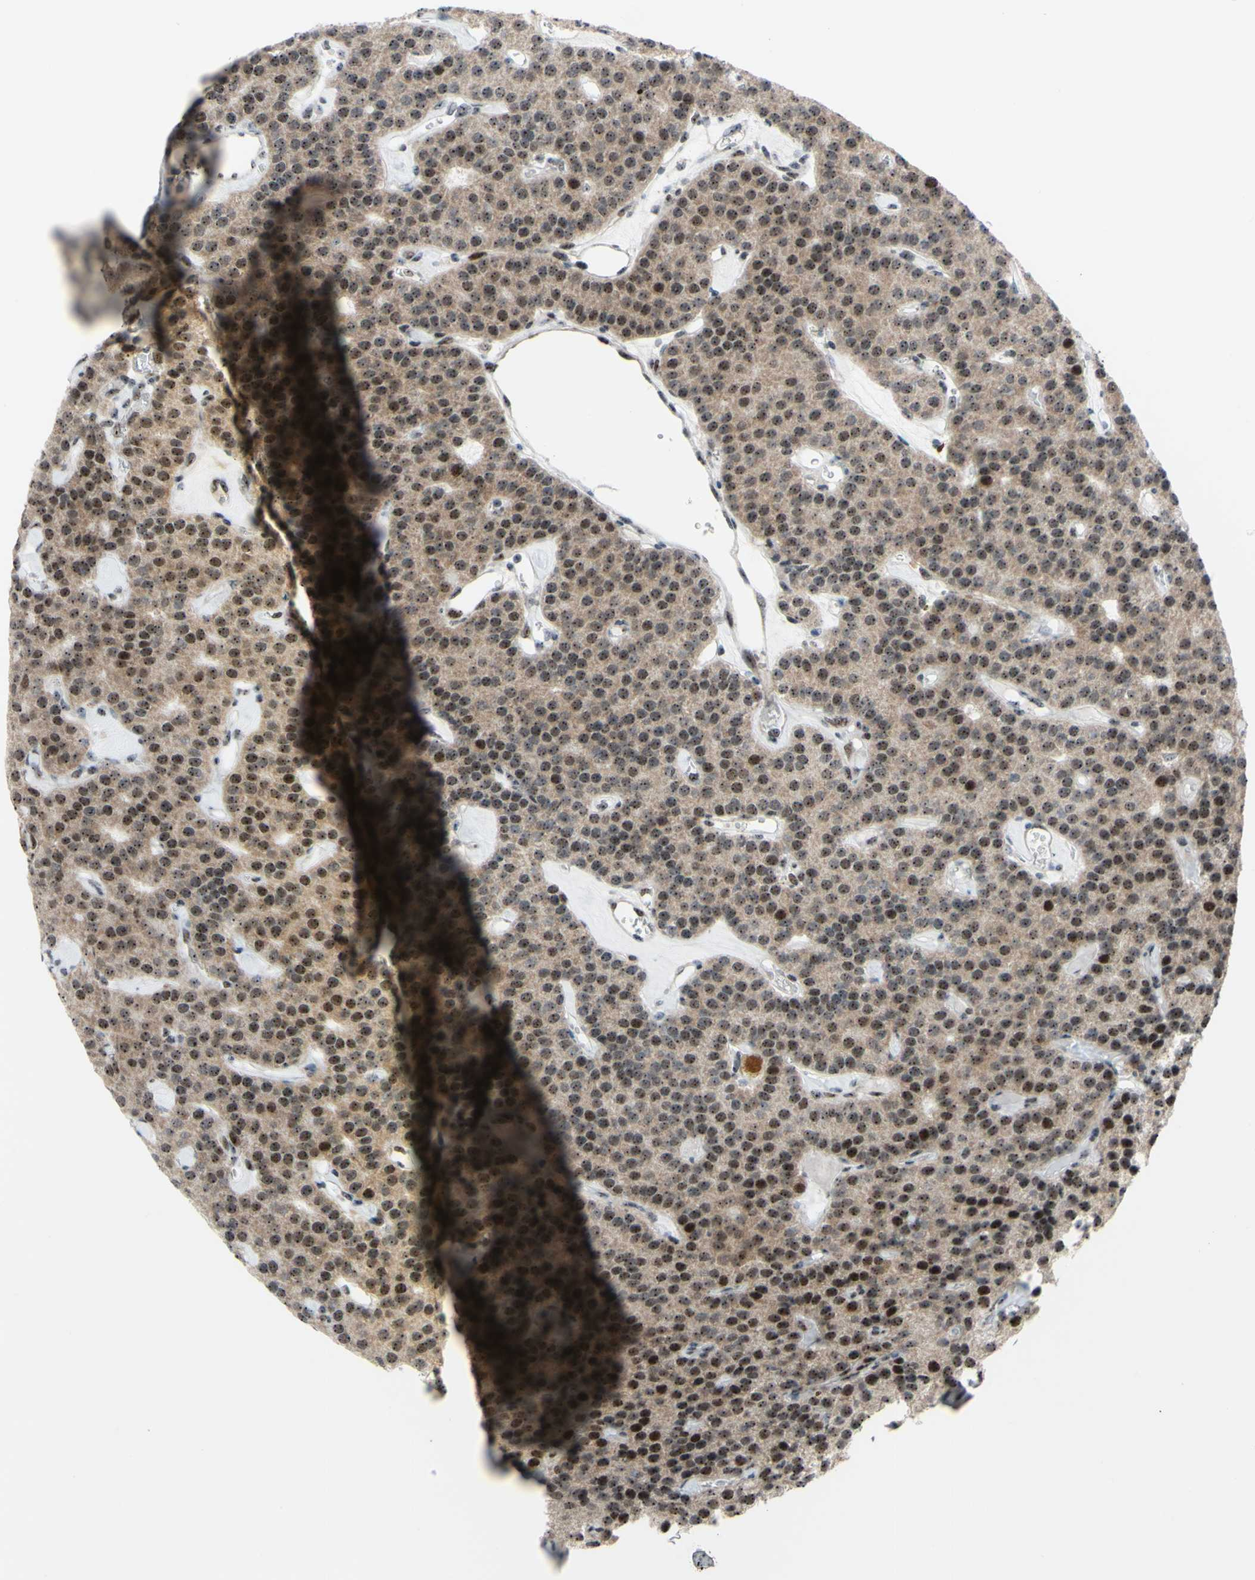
{"staining": {"intensity": "weak", "quantity": ">75%", "location": "nuclear"}, "tissue": "parathyroid gland", "cell_type": "Glandular cells", "image_type": "normal", "snomed": [{"axis": "morphology", "description": "Normal tissue, NOS"}, {"axis": "morphology", "description": "Adenoma, NOS"}, {"axis": "topography", "description": "Parathyroid gland"}], "caption": "DAB immunohistochemical staining of unremarkable human parathyroid gland reveals weak nuclear protein positivity in about >75% of glandular cells.", "gene": "POLR1A", "patient": {"sex": "female", "age": 86}}